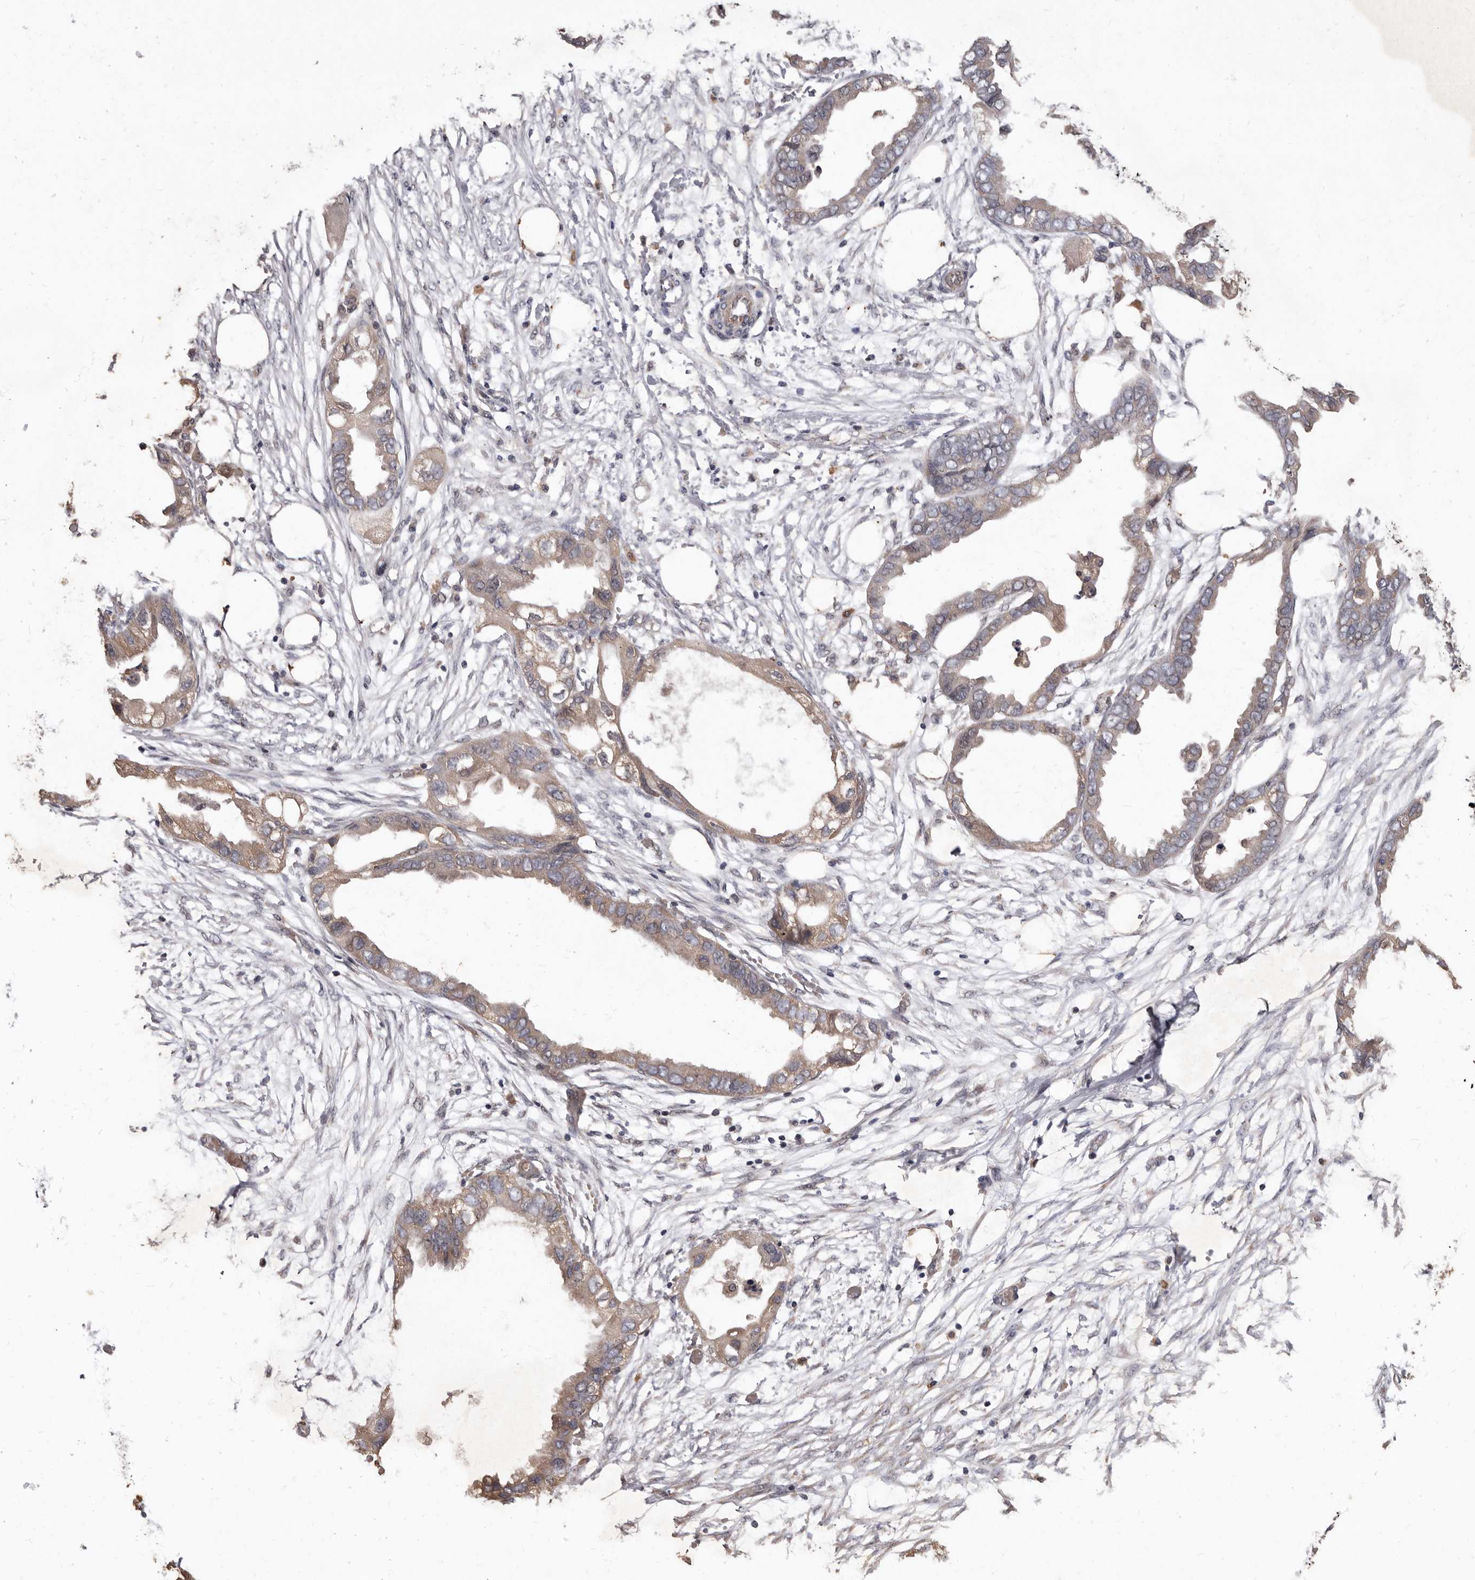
{"staining": {"intensity": "moderate", "quantity": "25%-75%", "location": "cytoplasmic/membranous"}, "tissue": "endometrial cancer", "cell_type": "Tumor cells", "image_type": "cancer", "snomed": [{"axis": "morphology", "description": "Adenocarcinoma, NOS"}, {"axis": "morphology", "description": "Adenocarcinoma, metastatic, NOS"}, {"axis": "topography", "description": "Adipose tissue"}, {"axis": "topography", "description": "Endometrium"}], "caption": "Protein staining of endometrial cancer tissue shows moderate cytoplasmic/membranous expression in approximately 25%-75% of tumor cells. The protein is stained brown, and the nuclei are stained in blue (DAB IHC with brightfield microscopy, high magnification).", "gene": "ACLY", "patient": {"sex": "female", "age": 67}}